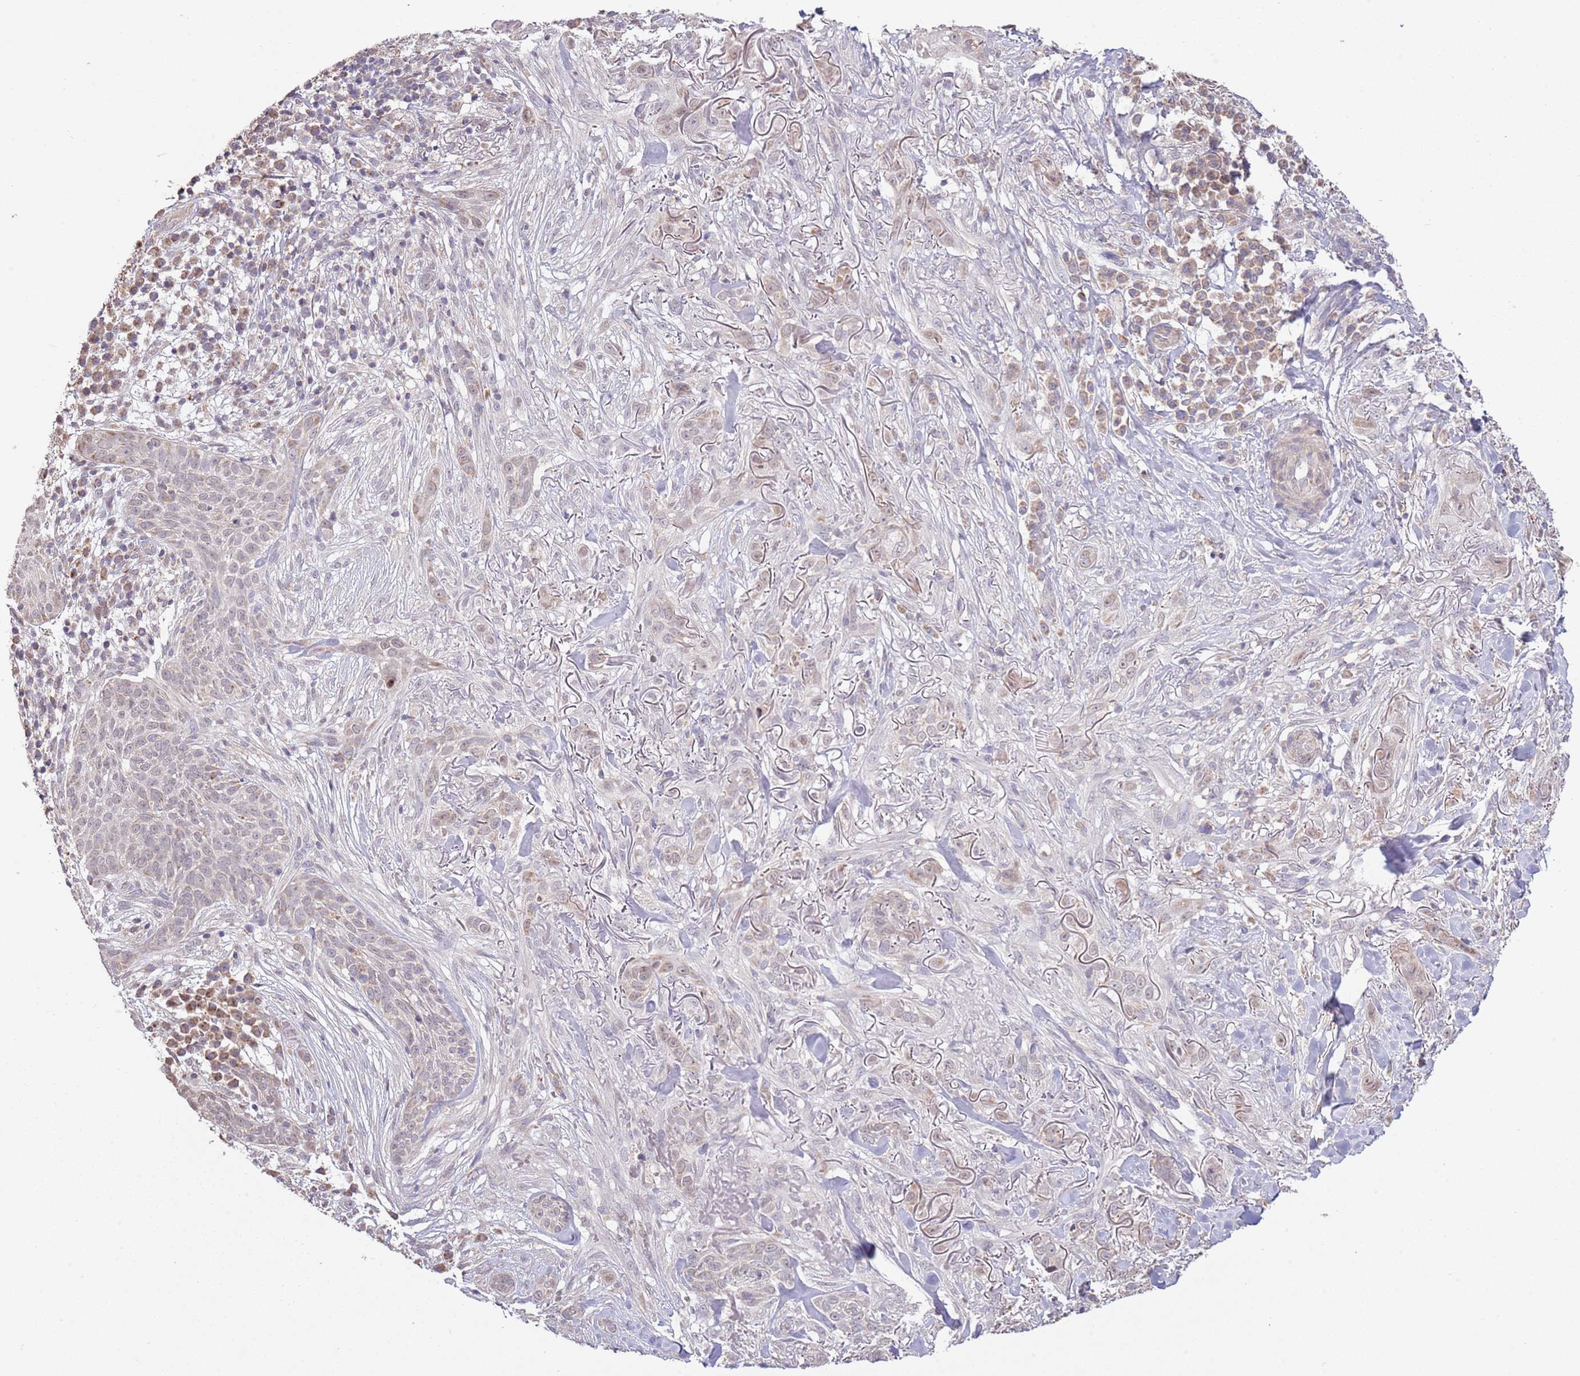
{"staining": {"intensity": "negative", "quantity": "none", "location": "none"}, "tissue": "skin cancer", "cell_type": "Tumor cells", "image_type": "cancer", "snomed": [{"axis": "morphology", "description": "Basal cell carcinoma"}, {"axis": "topography", "description": "Skin"}], "caption": "Micrograph shows no protein staining in tumor cells of skin basal cell carcinoma tissue.", "gene": "IVD", "patient": {"sex": "male", "age": 72}}